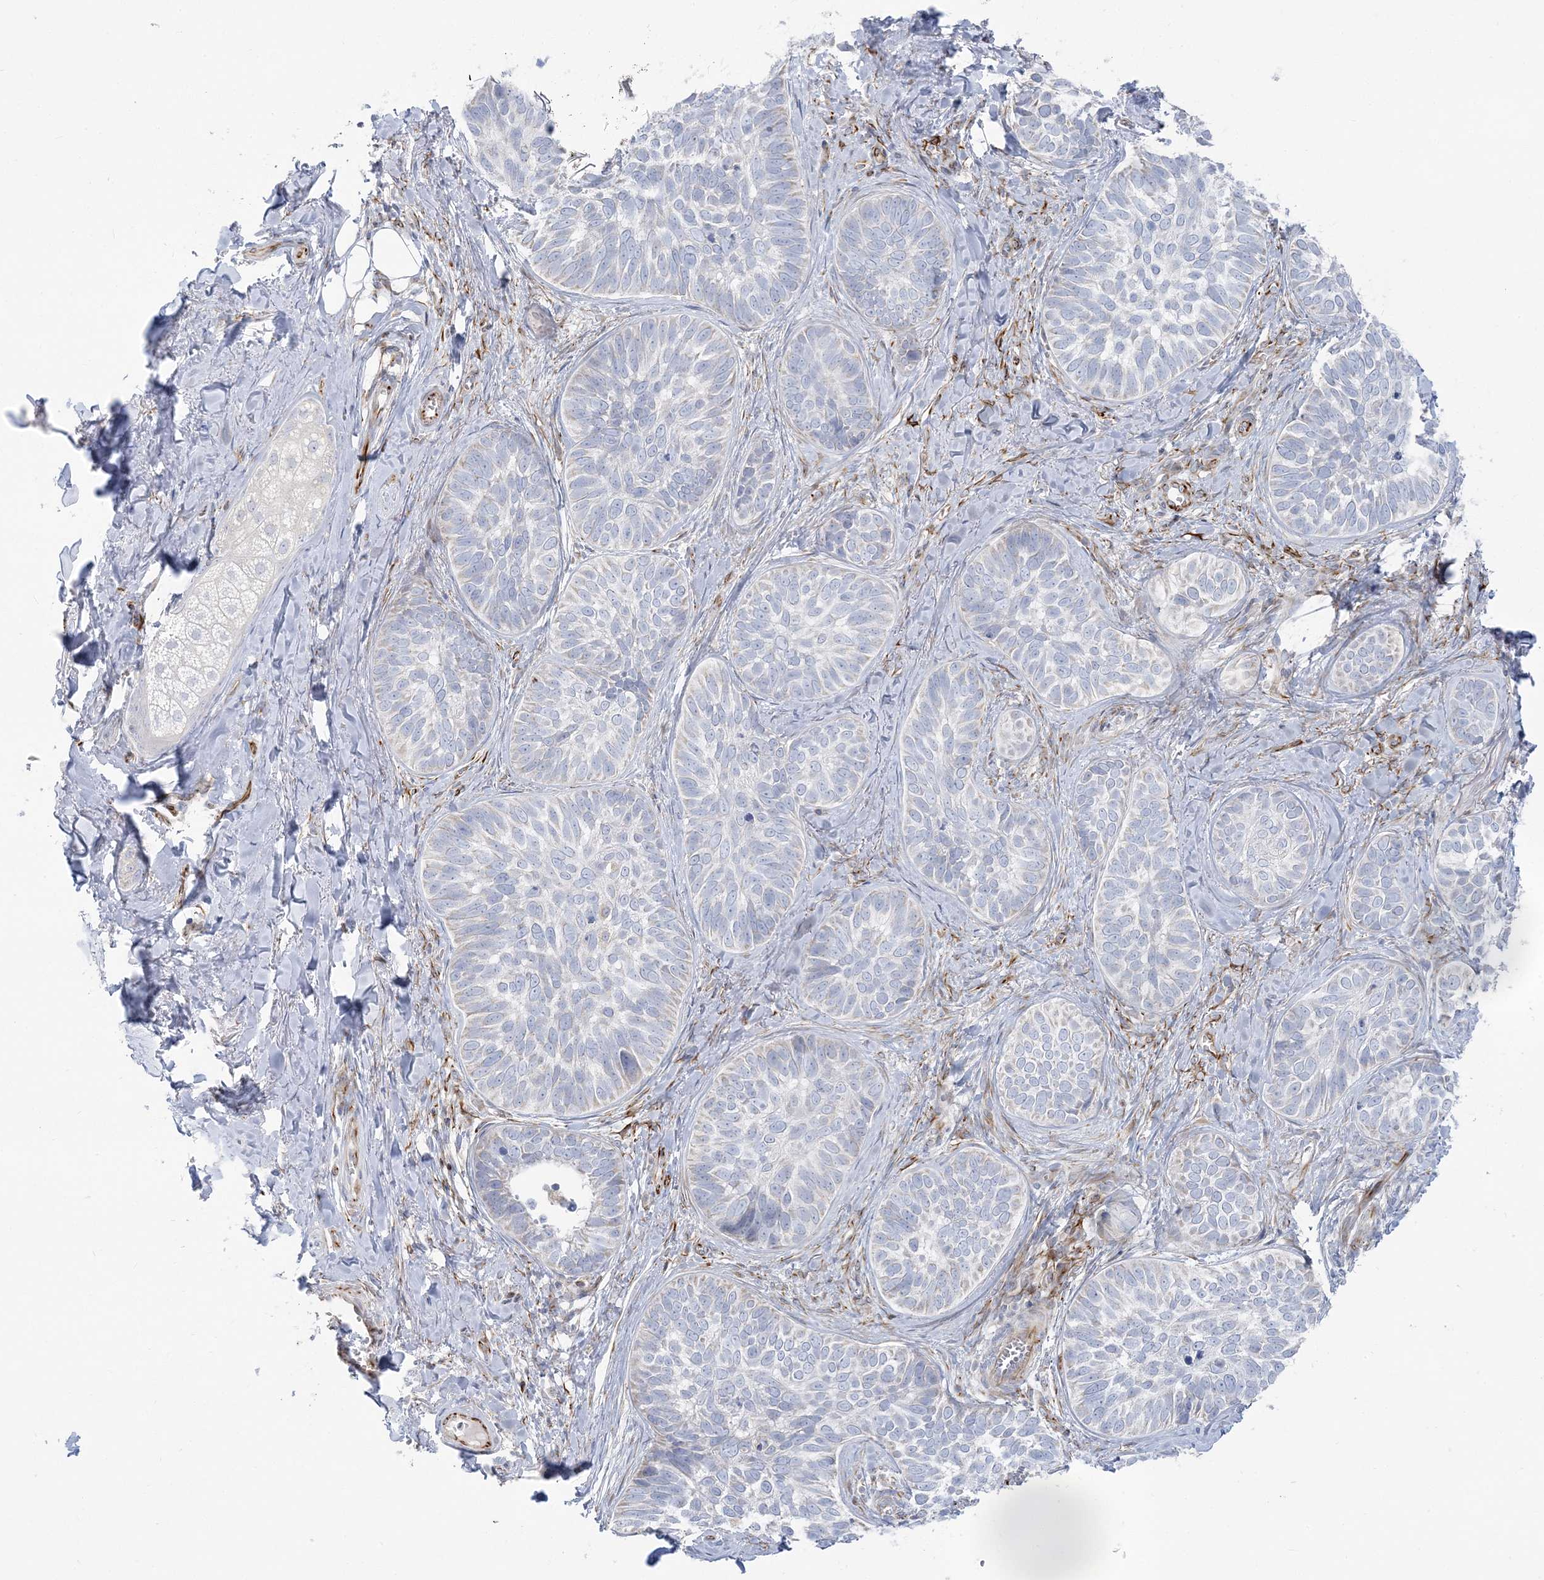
{"staining": {"intensity": "negative", "quantity": "none", "location": "none"}, "tissue": "skin cancer", "cell_type": "Tumor cells", "image_type": "cancer", "snomed": [{"axis": "morphology", "description": "Basal cell carcinoma"}, {"axis": "topography", "description": "Skin"}], "caption": "An immunohistochemistry micrograph of basal cell carcinoma (skin) is shown. There is no staining in tumor cells of basal cell carcinoma (skin).", "gene": "GPAT2", "patient": {"sex": "male", "age": 62}}